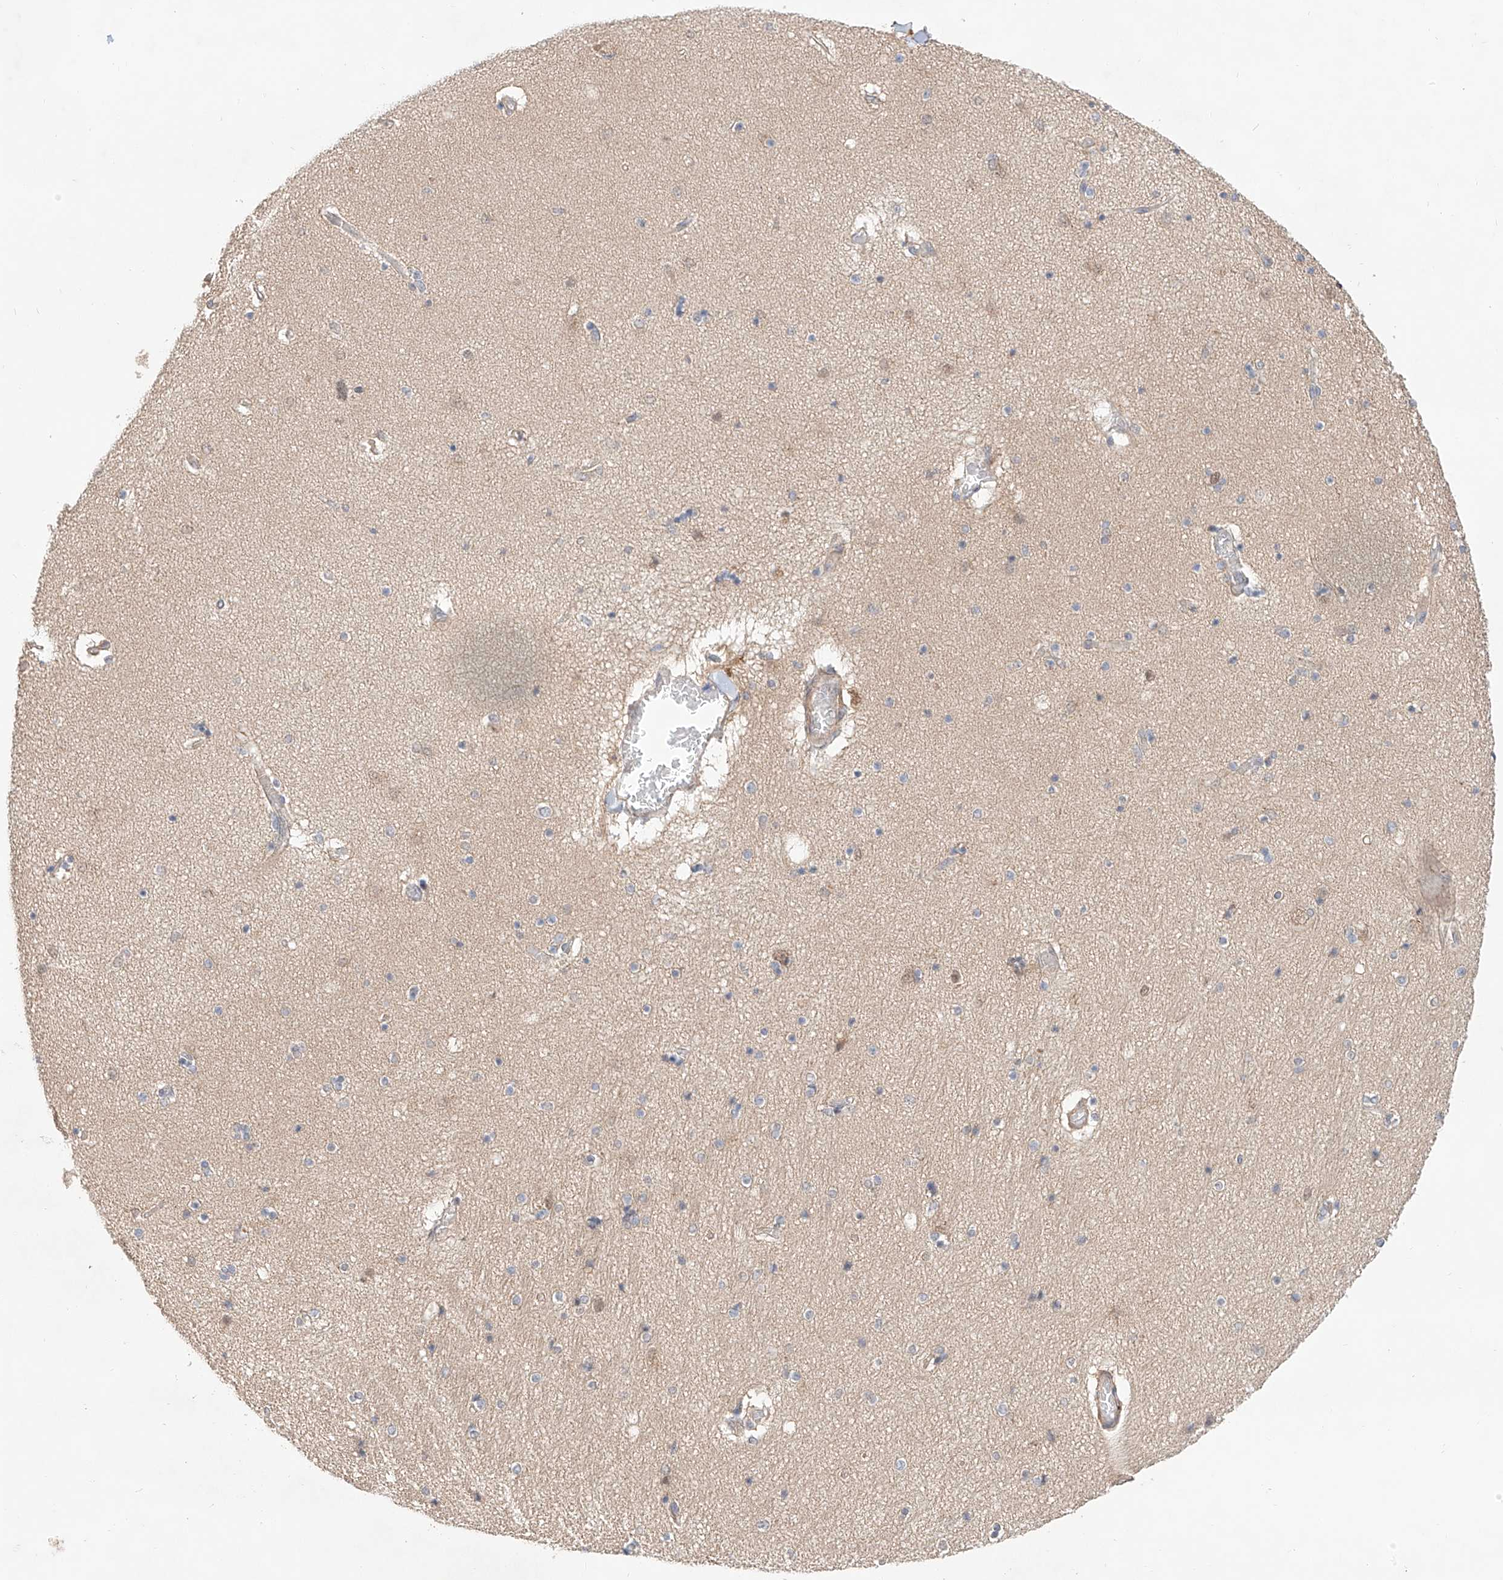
{"staining": {"intensity": "negative", "quantity": "none", "location": "none"}, "tissue": "hippocampus", "cell_type": "Glial cells", "image_type": "normal", "snomed": [{"axis": "morphology", "description": "Normal tissue, NOS"}, {"axis": "topography", "description": "Hippocampus"}], "caption": "DAB immunohistochemical staining of unremarkable hippocampus reveals no significant staining in glial cells. Nuclei are stained in blue.", "gene": "TSR2", "patient": {"sex": "female", "age": 54}}